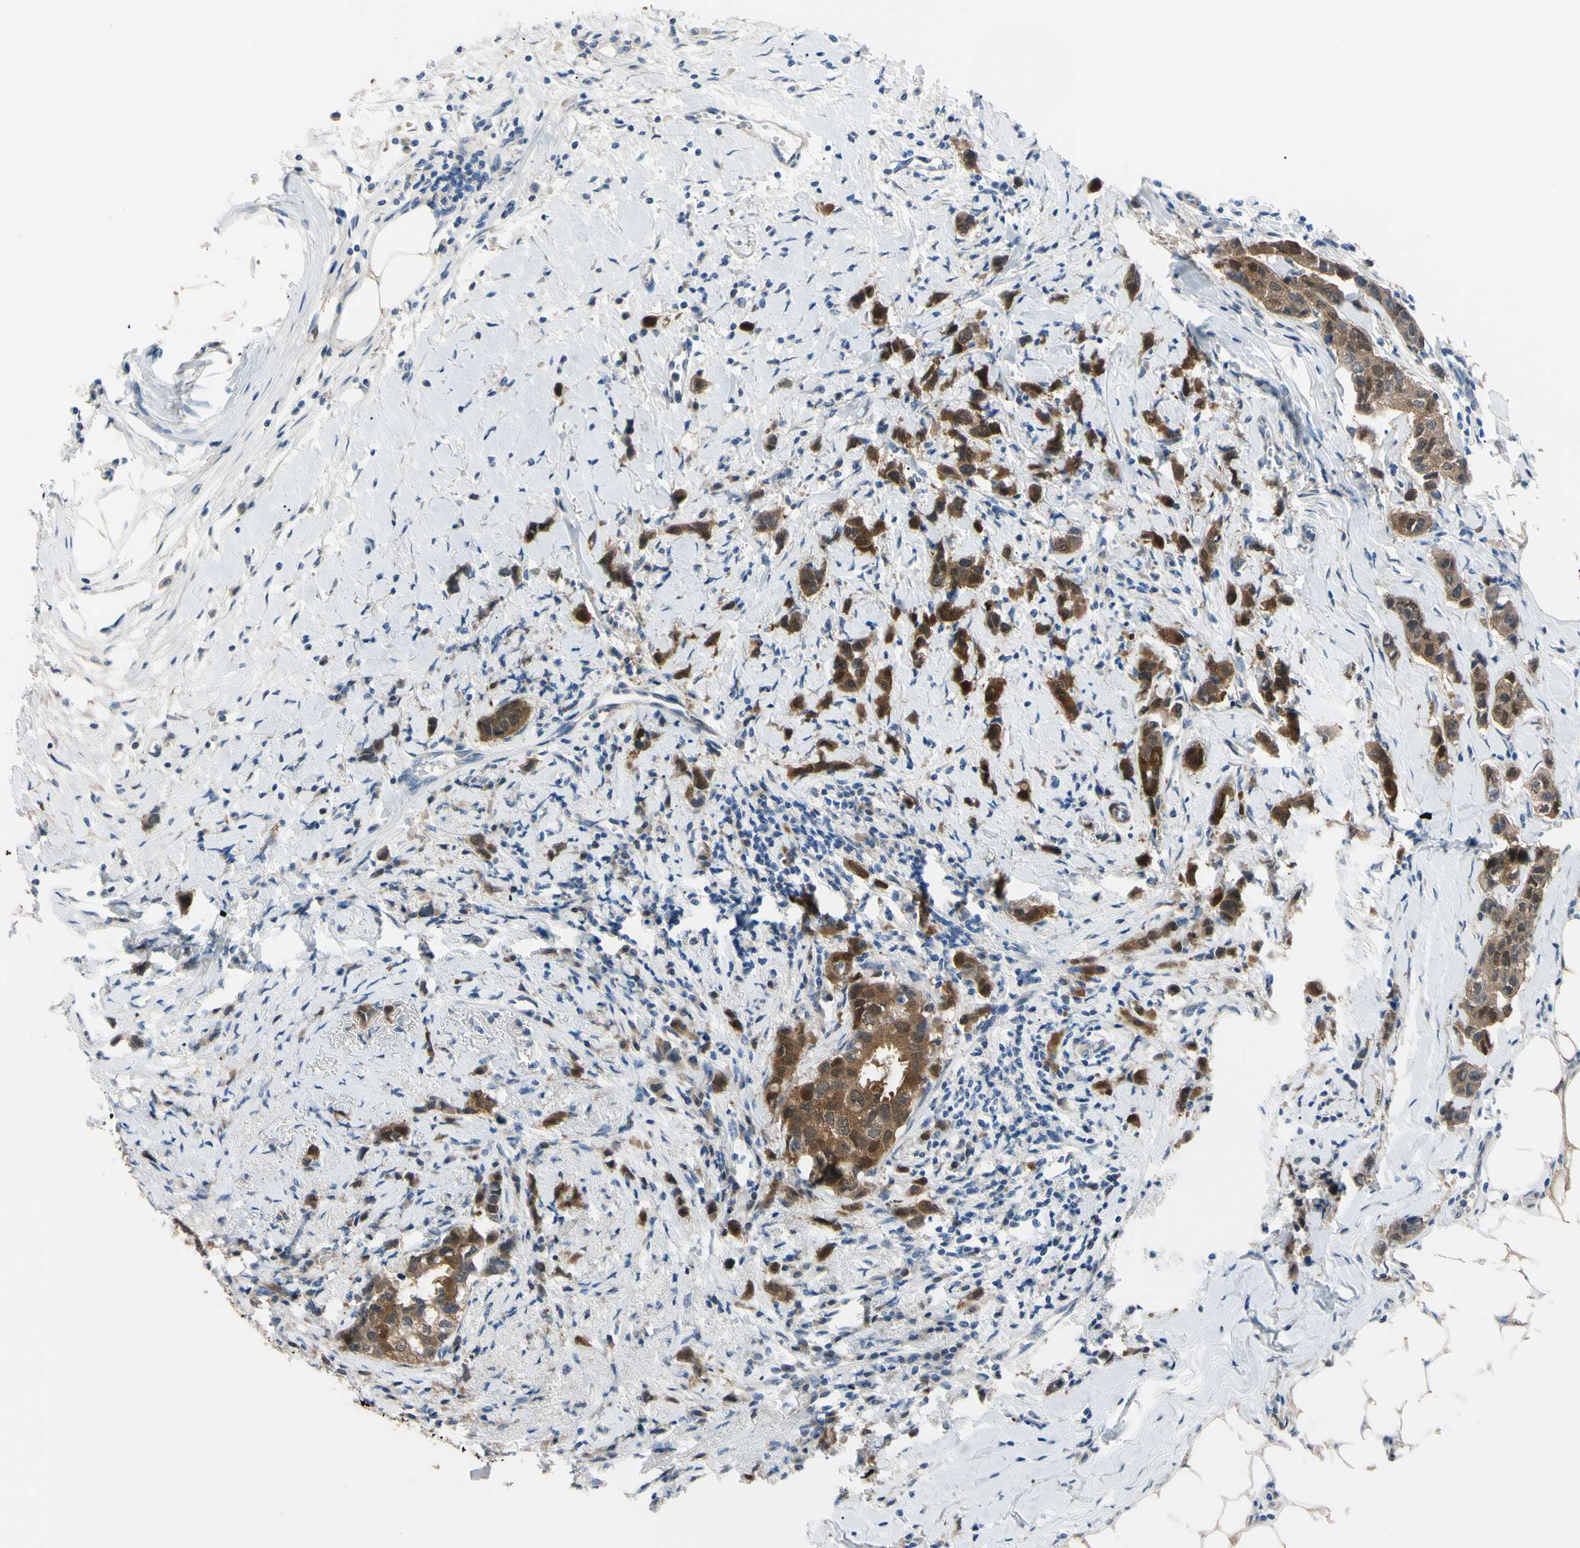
{"staining": {"intensity": "strong", "quantity": ">75%", "location": "cytoplasmic/membranous,nuclear"}, "tissue": "breast cancer", "cell_type": "Tumor cells", "image_type": "cancer", "snomed": [{"axis": "morphology", "description": "Normal tissue, NOS"}, {"axis": "morphology", "description": "Duct carcinoma"}, {"axis": "topography", "description": "Breast"}], "caption": "A high amount of strong cytoplasmic/membranous and nuclear staining is seen in about >75% of tumor cells in breast infiltrating ductal carcinoma tissue. (DAB = brown stain, brightfield microscopy at high magnification).", "gene": "NOL3", "patient": {"sex": "female", "age": 50}}